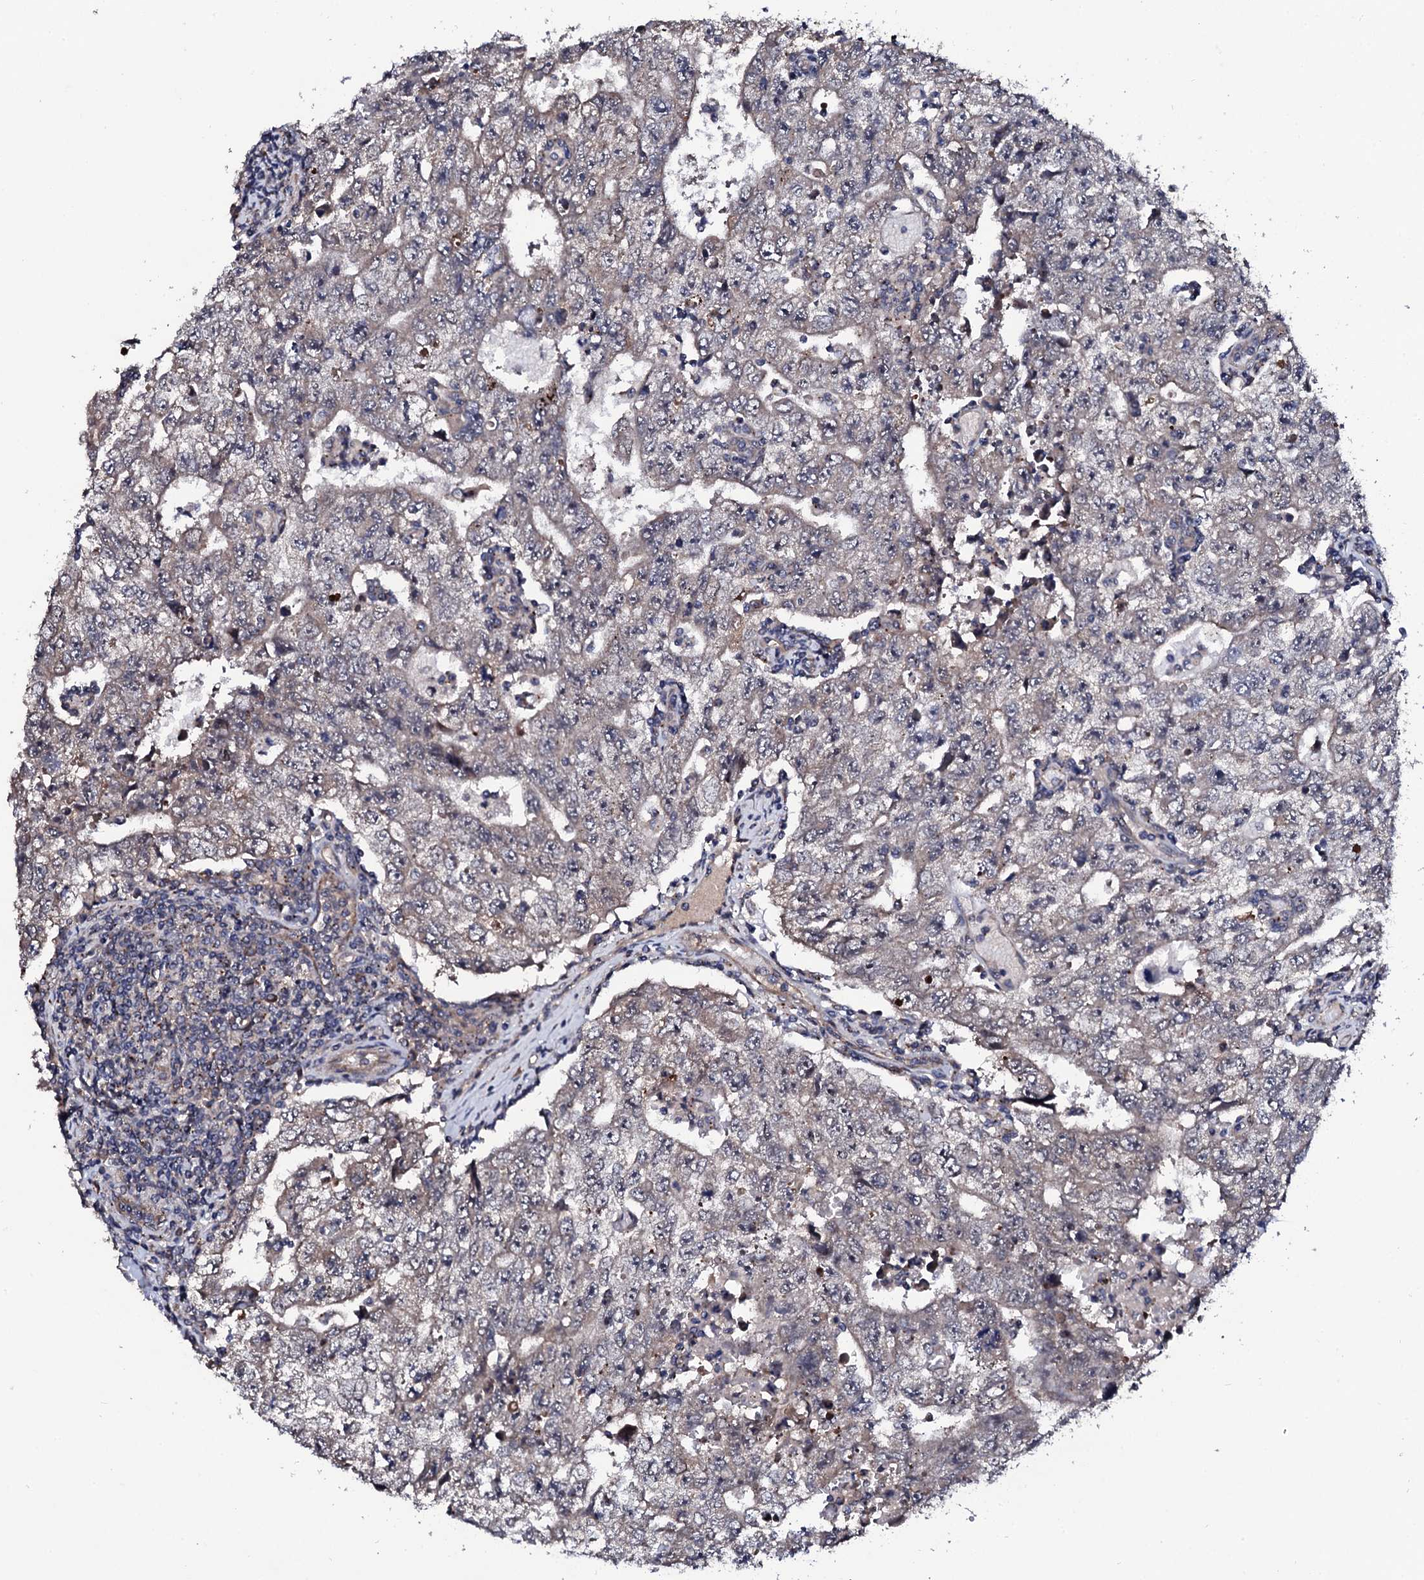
{"staining": {"intensity": "negative", "quantity": "none", "location": "none"}, "tissue": "testis cancer", "cell_type": "Tumor cells", "image_type": "cancer", "snomed": [{"axis": "morphology", "description": "Carcinoma, Embryonal, NOS"}, {"axis": "topography", "description": "Testis"}], "caption": "Immunohistochemistry (IHC) histopathology image of human testis embryonal carcinoma stained for a protein (brown), which shows no positivity in tumor cells.", "gene": "IP6K1", "patient": {"sex": "male", "age": 17}}